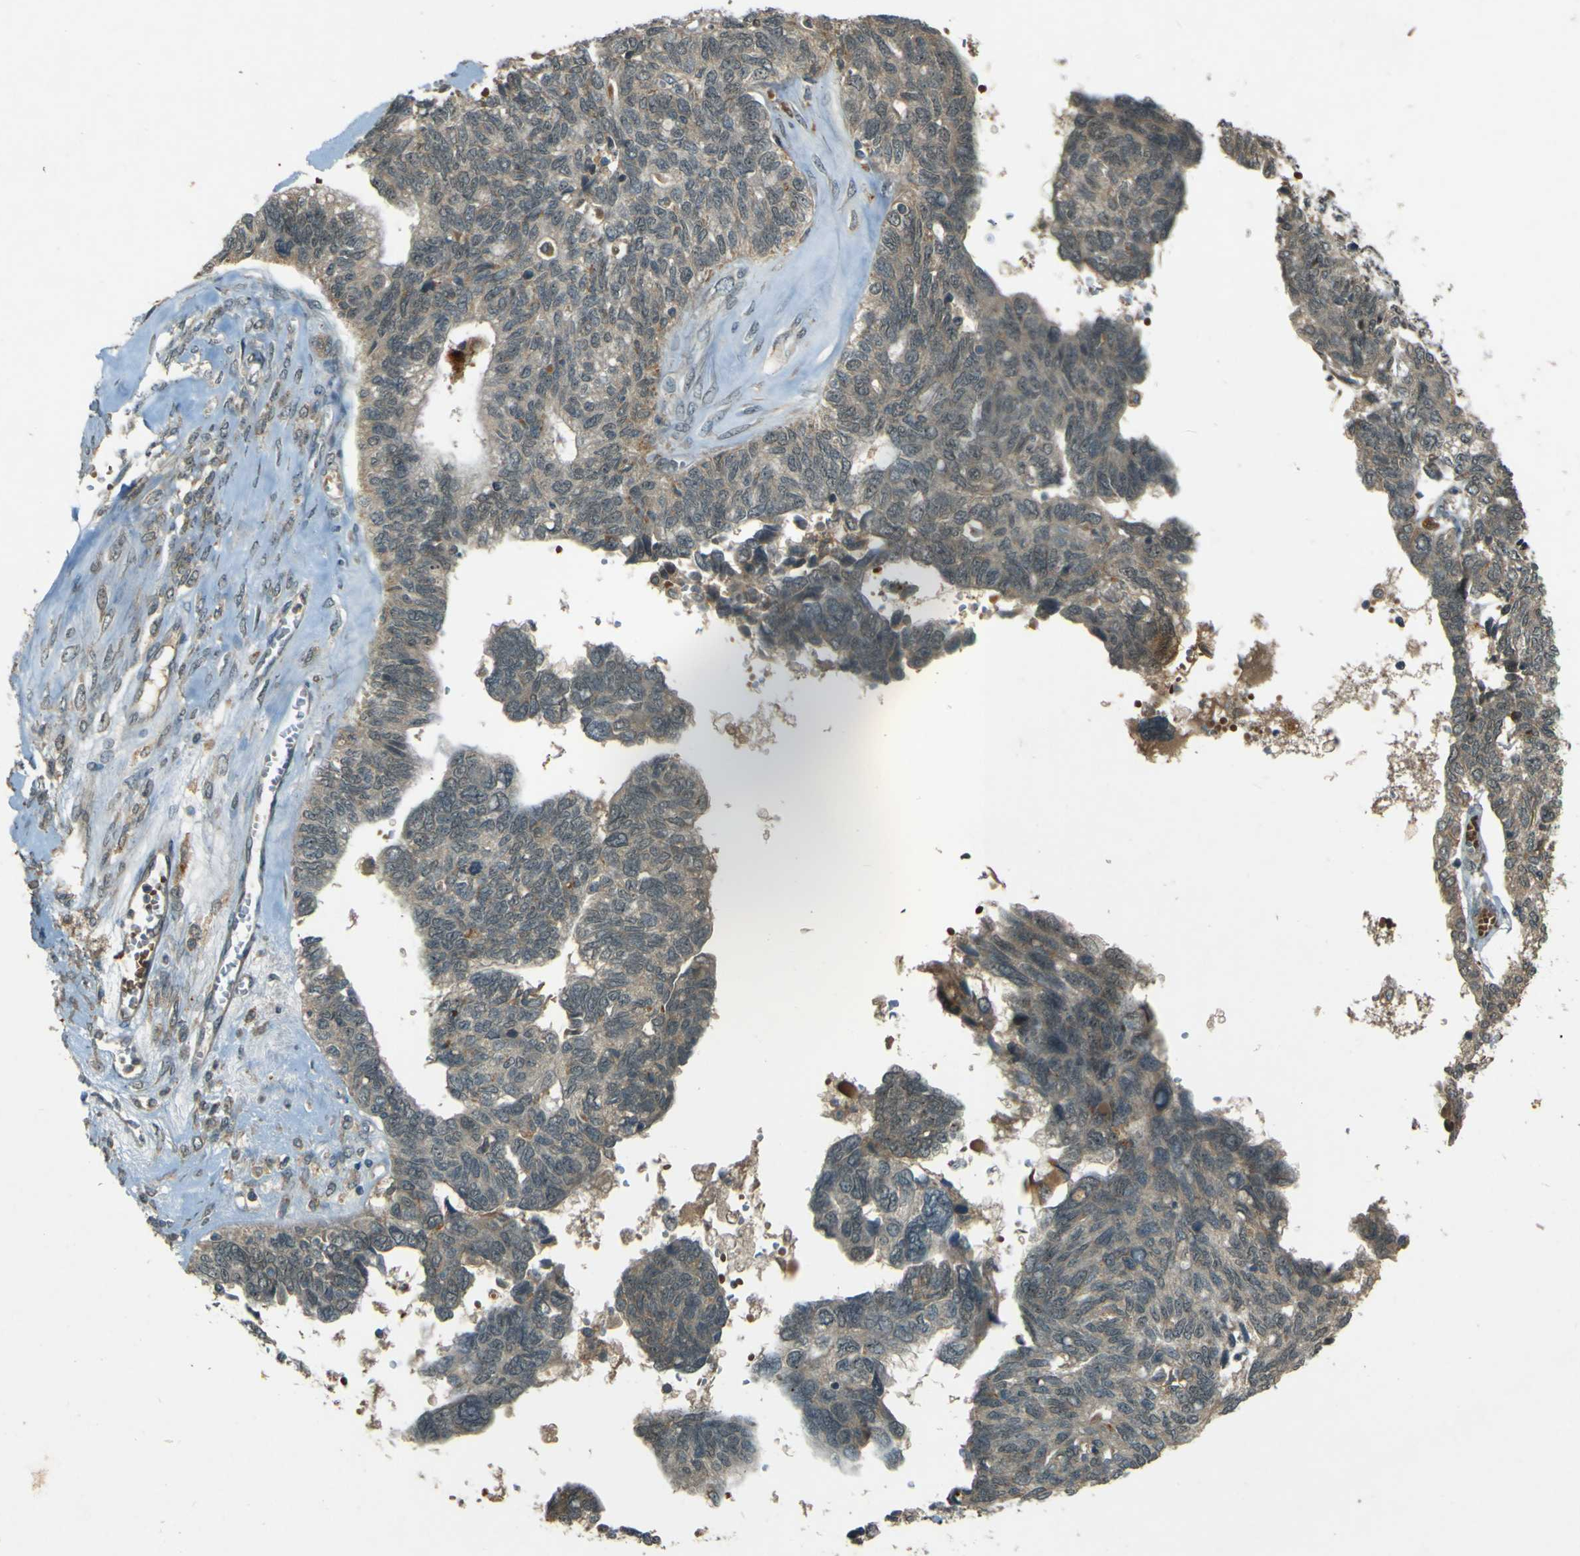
{"staining": {"intensity": "weak", "quantity": ">75%", "location": "cytoplasmic/membranous"}, "tissue": "ovarian cancer", "cell_type": "Tumor cells", "image_type": "cancer", "snomed": [{"axis": "morphology", "description": "Cystadenocarcinoma, serous, NOS"}, {"axis": "topography", "description": "Ovary"}], "caption": "Immunohistochemistry (IHC) histopathology image of neoplastic tissue: human ovarian cancer stained using immunohistochemistry (IHC) shows low levels of weak protein expression localized specifically in the cytoplasmic/membranous of tumor cells, appearing as a cytoplasmic/membranous brown color.", "gene": "MPDZ", "patient": {"sex": "female", "age": 79}}